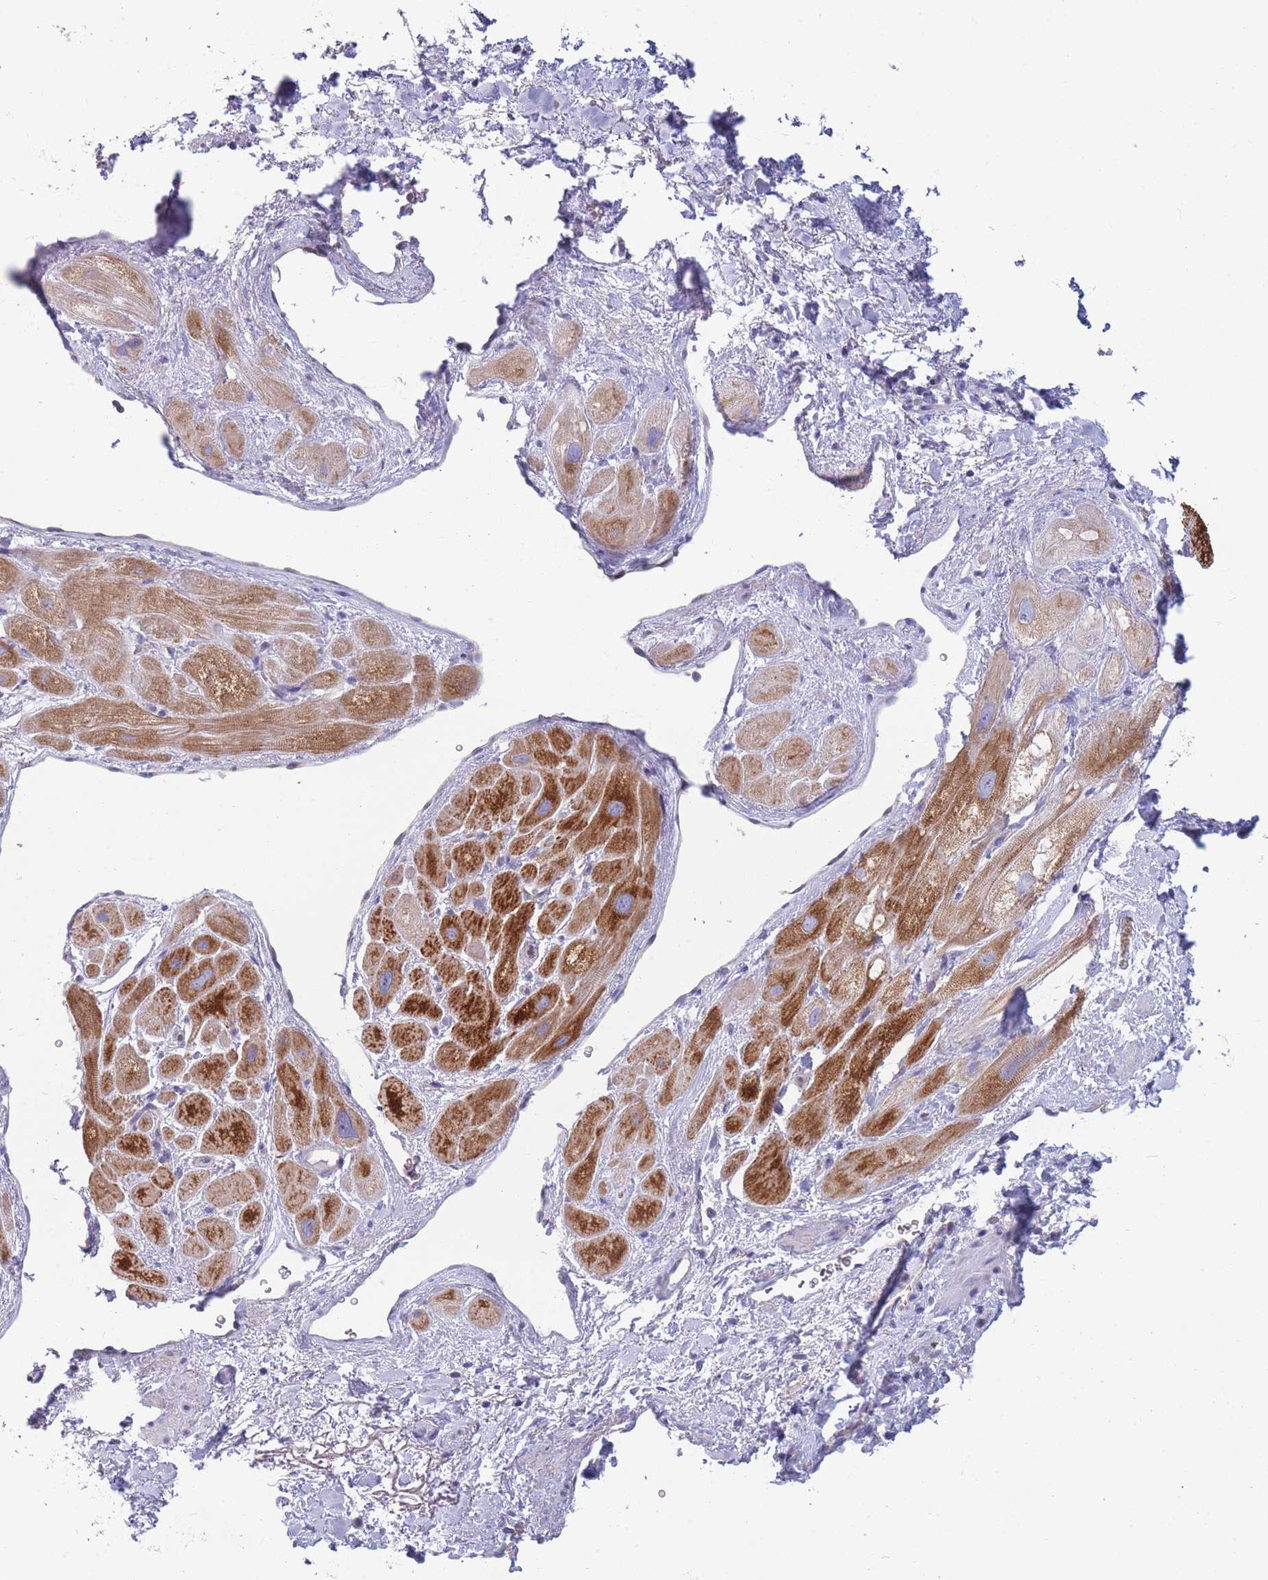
{"staining": {"intensity": "strong", "quantity": "25%-75%", "location": "cytoplasmic/membranous"}, "tissue": "heart muscle", "cell_type": "Cardiomyocytes", "image_type": "normal", "snomed": [{"axis": "morphology", "description": "Normal tissue, NOS"}, {"axis": "topography", "description": "Heart"}], "caption": "Immunohistochemical staining of normal human heart muscle shows 25%-75% levels of strong cytoplasmic/membranous protein positivity in approximately 25%-75% of cardiomyocytes.", "gene": "NDUFAF6", "patient": {"sex": "male", "age": 49}}